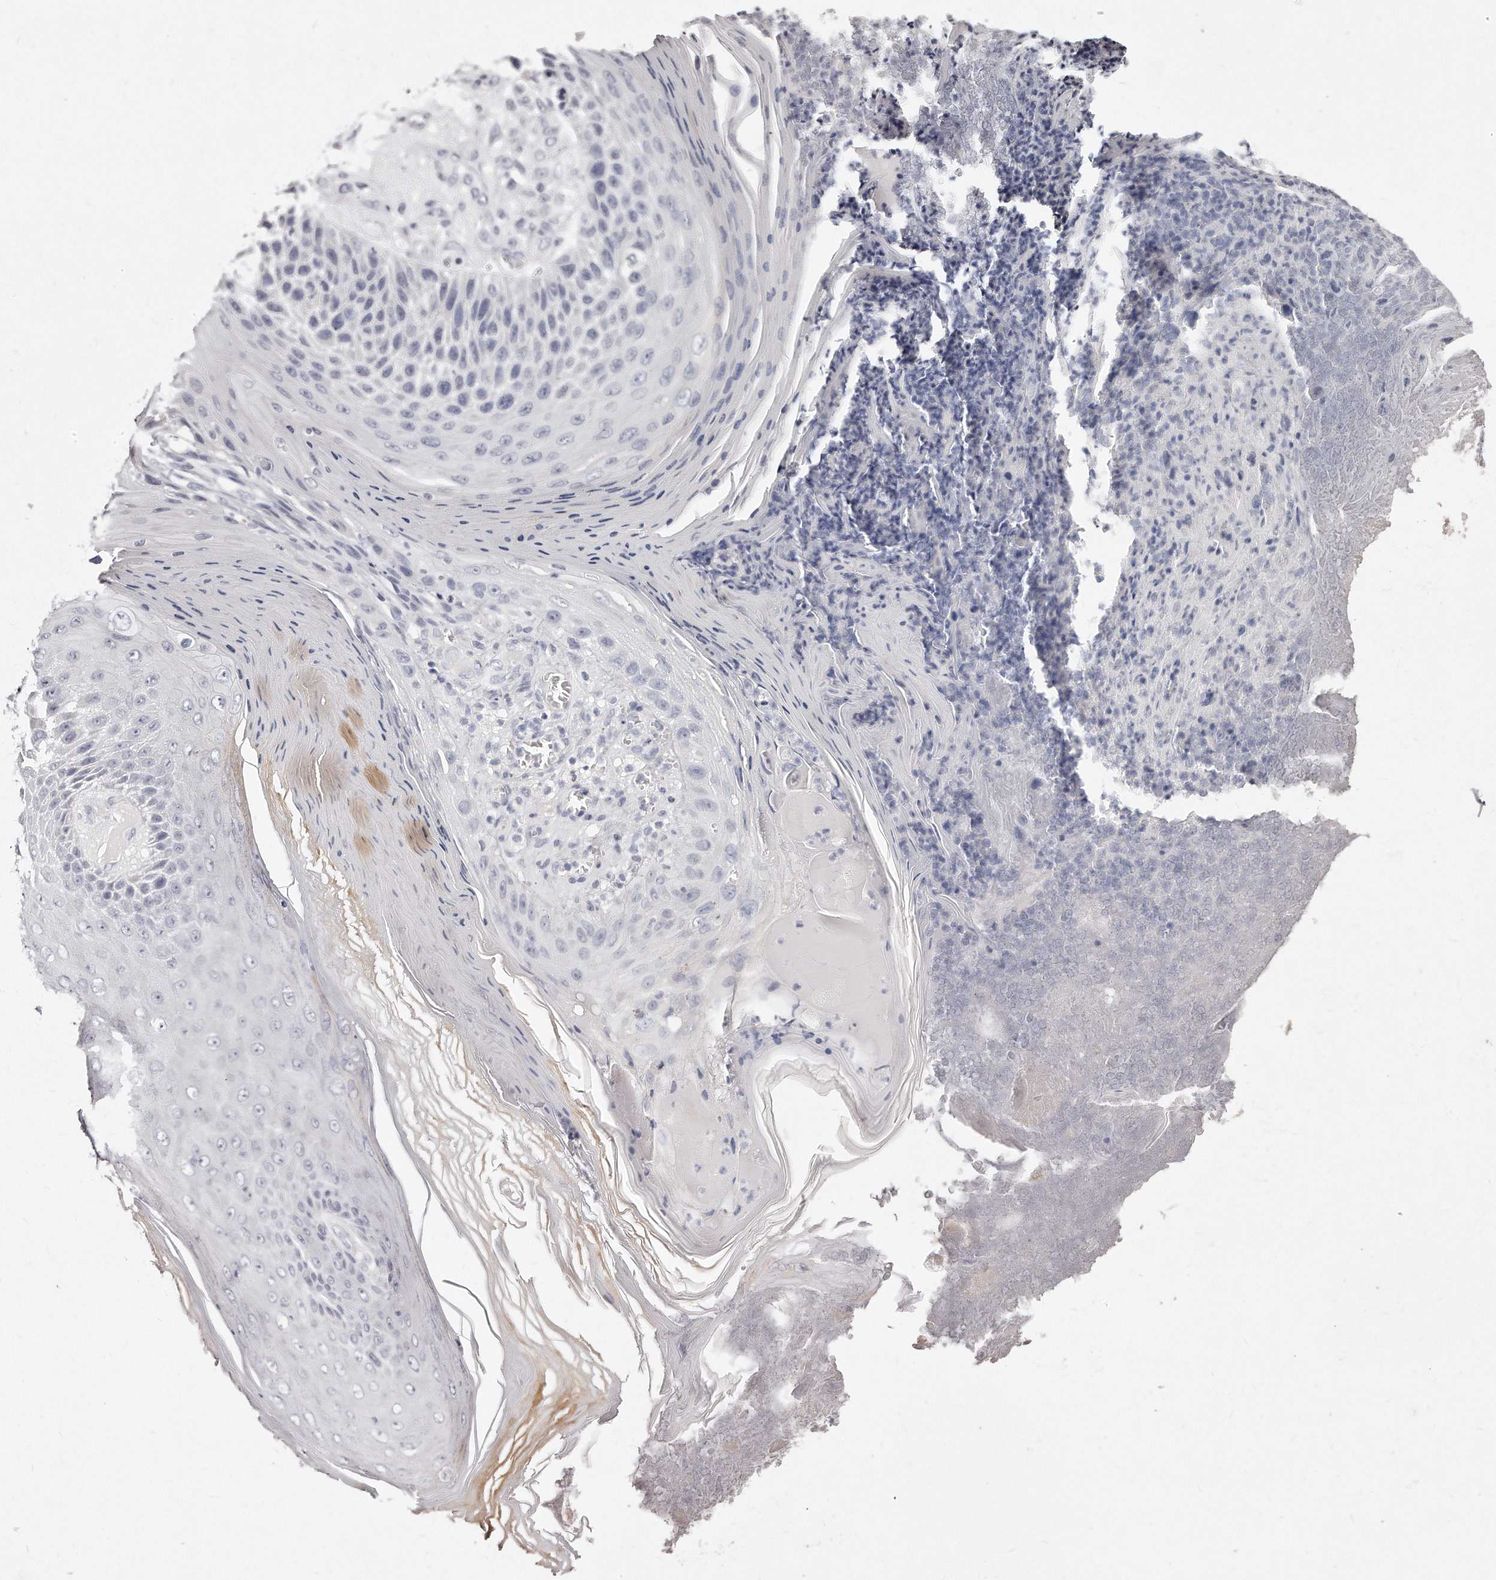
{"staining": {"intensity": "negative", "quantity": "none", "location": "none"}, "tissue": "skin cancer", "cell_type": "Tumor cells", "image_type": "cancer", "snomed": [{"axis": "morphology", "description": "Squamous cell carcinoma, NOS"}, {"axis": "topography", "description": "Skin"}], "caption": "This is a histopathology image of IHC staining of squamous cell carcinoma (skin), which shows no expression in tumor cells.", "gene": "GDA", "patient": {"sex": "female", "age": 88}}